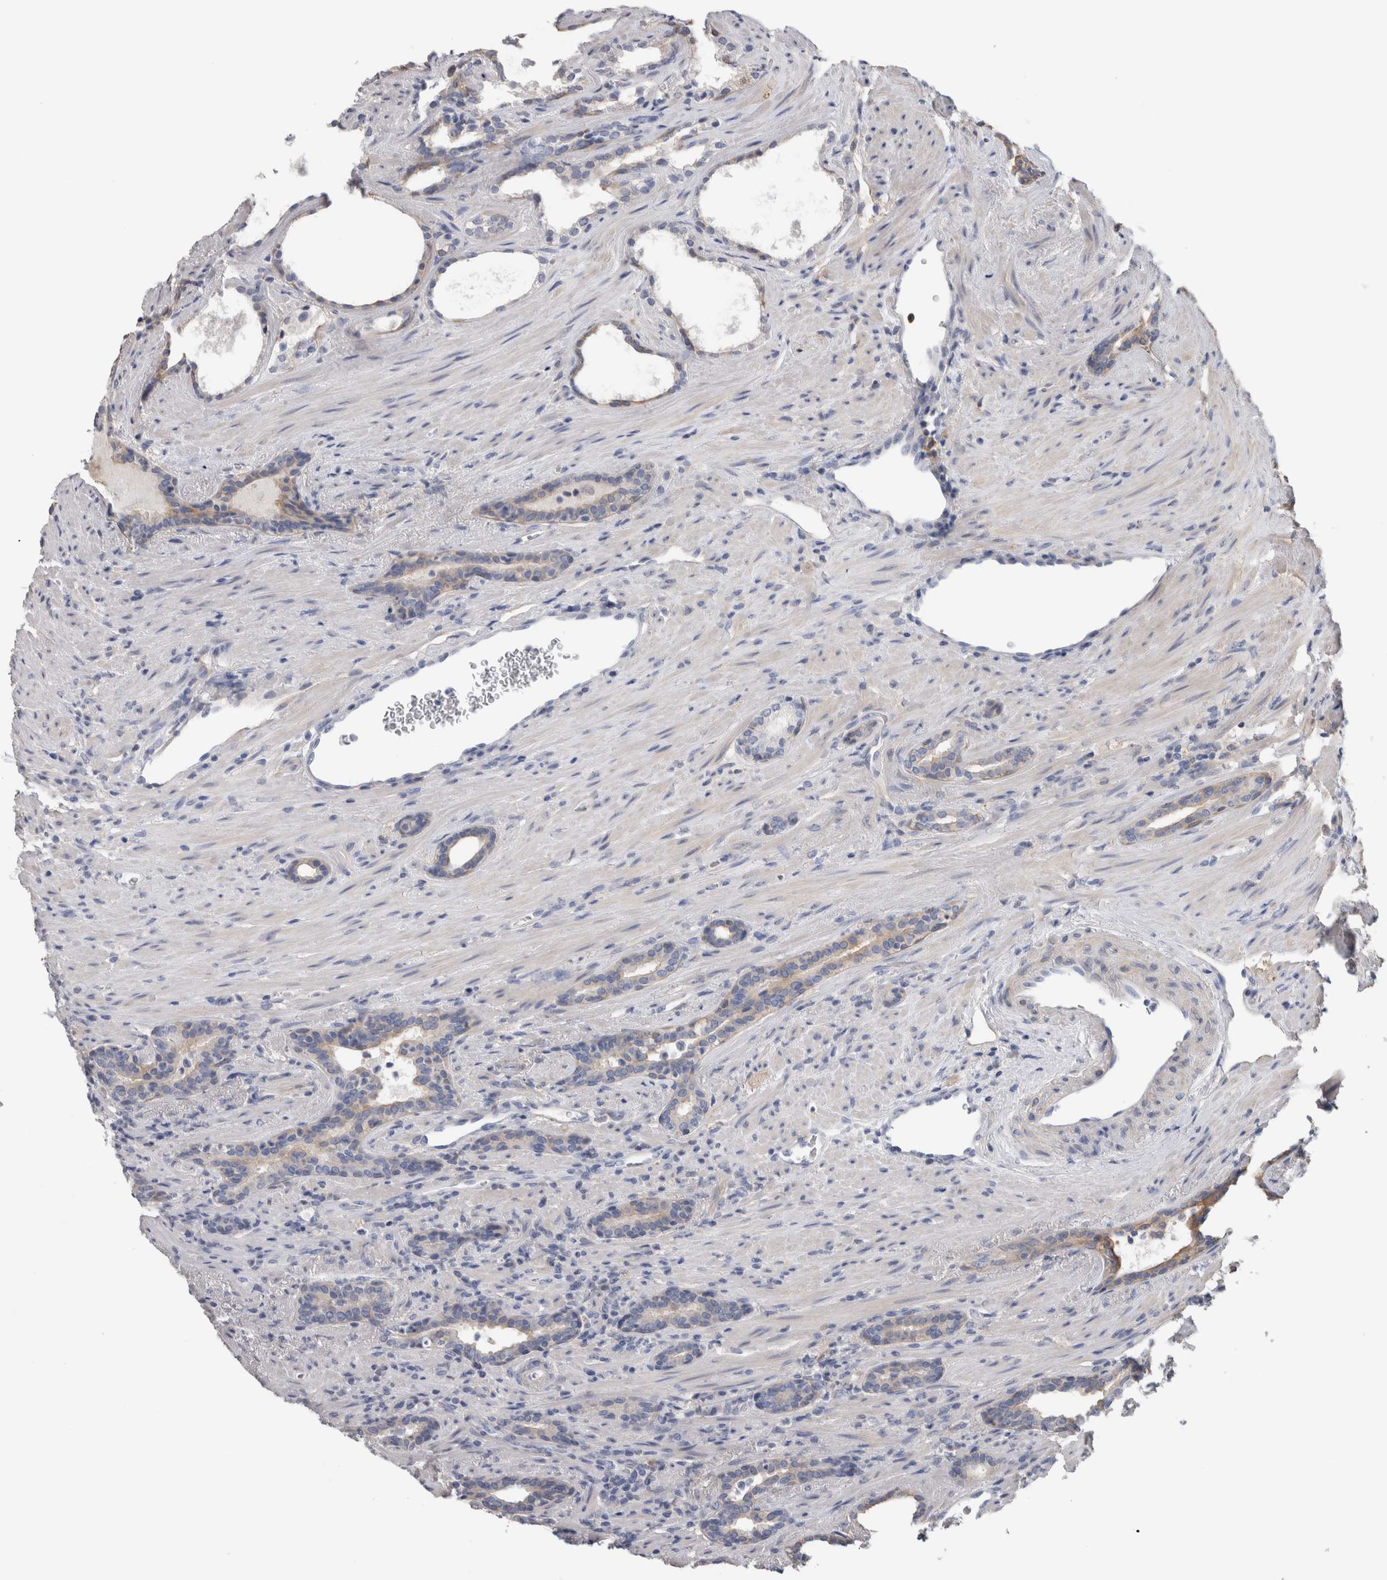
{"staining": {"intensity": "weak", "quantity": "<25%", "location": "cytoplasmic/membranous"}, "tissue": "prostate cancer", "cell_type": "Tumor cells", "image_type": "cancer", "snomed": [{"axis": "morphology", "description": "Adenocarcinoma, High grade"}, {"axis": "topography", "description": "Prostate"}], "caption": "A photomicrograph of human prostate cancer (high-grade adenocarcinoma) is negative for staining in tumor cells. The staining was performed using DAB to visualize the protein expression in brown, while the nuclei were stained in blue with hematoxylin (Magnification: 20x).", "gene": "SCRN1", "patient": {"sex": "male", "age": 71}}